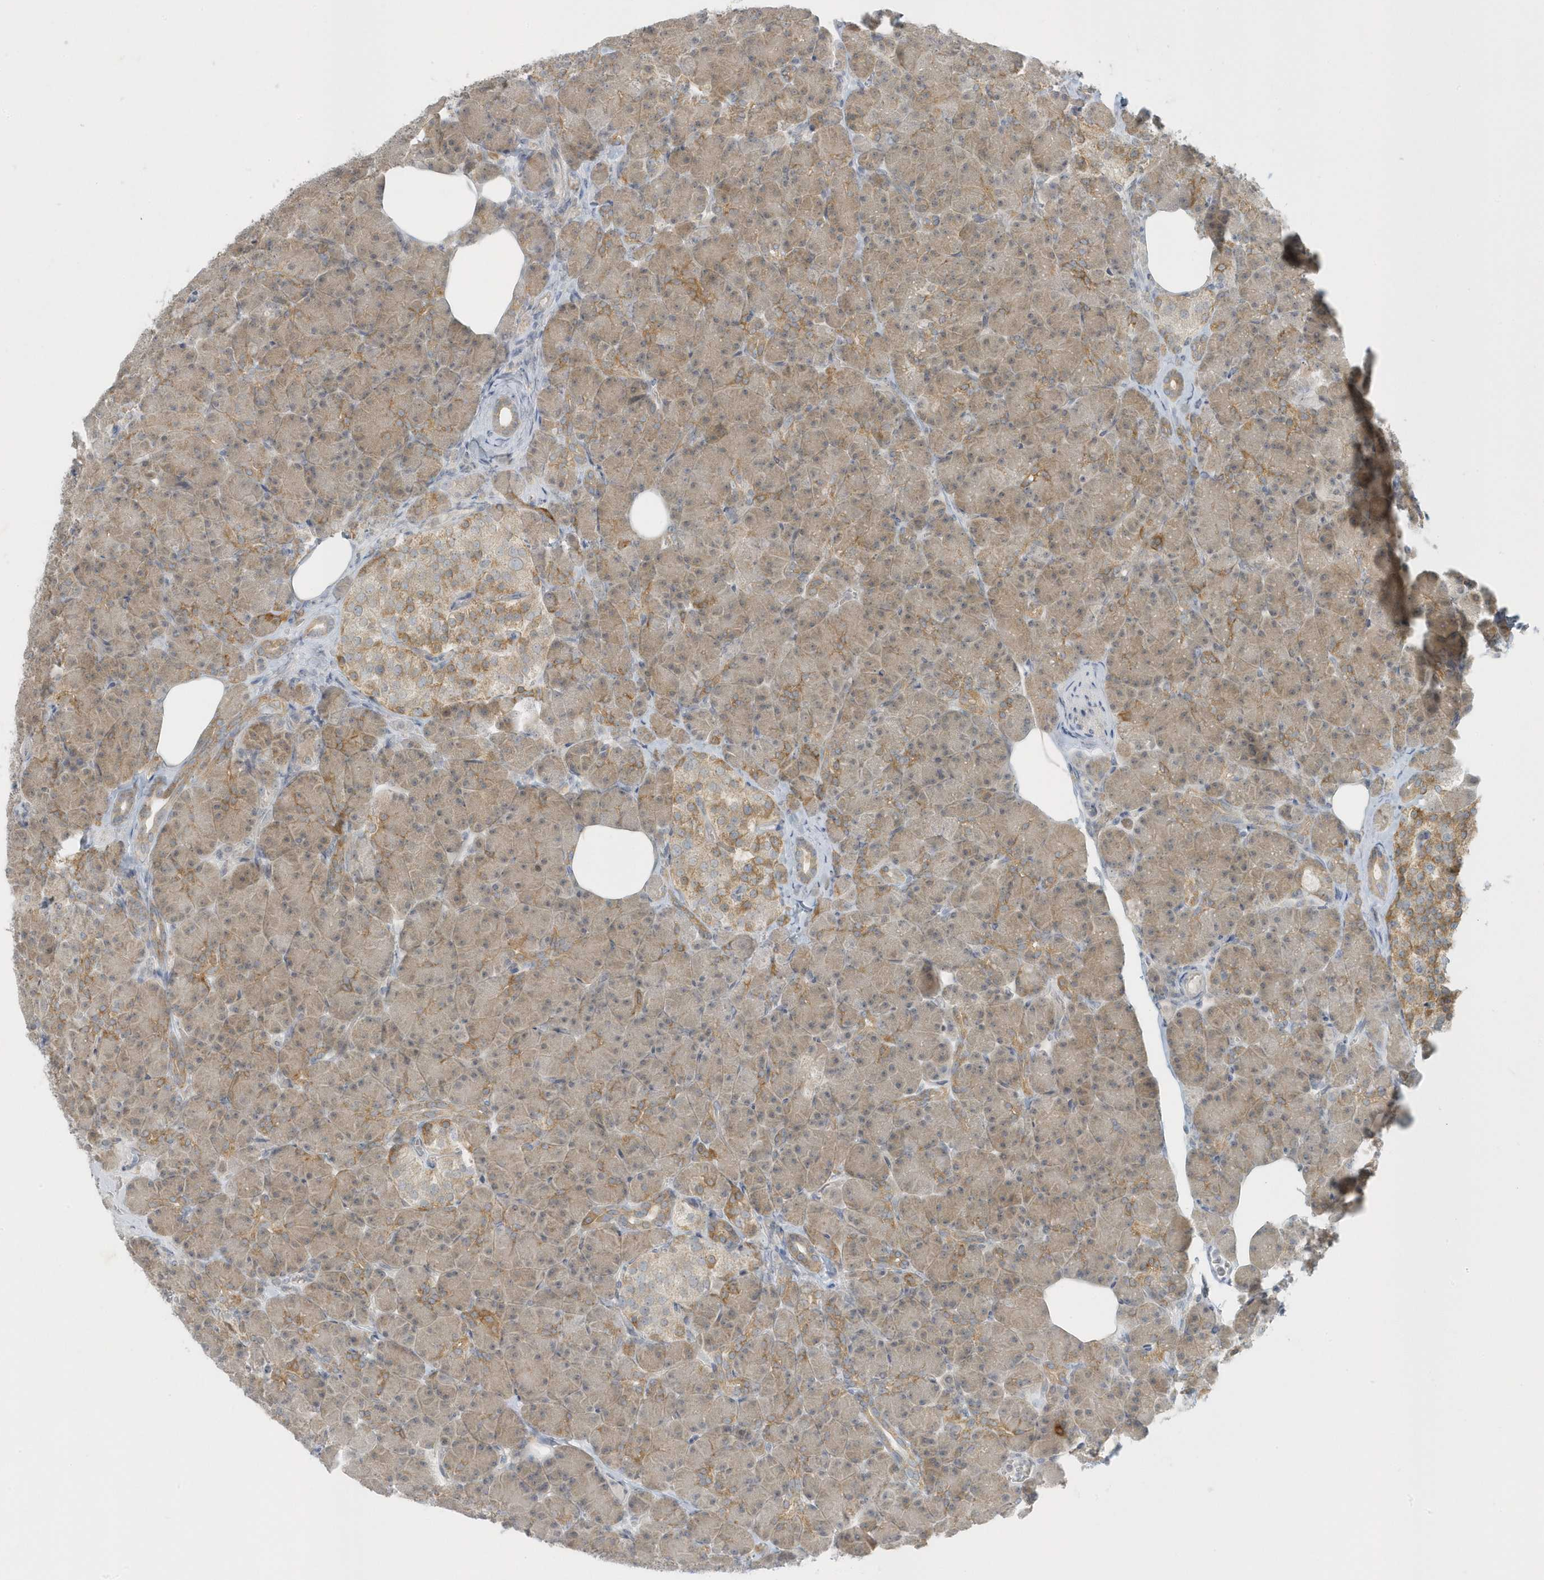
{"staining": {"intensity": "moderate", "quantity": "25%-75%", "location": "cytoplasmic/membranous"}, "tissue": "pancreas", "cell_type": "Exocrine glandular cells", "image_type": "normal", "snomed": [{"axis": "morphology", "description": "Normal tissue, NOS"}, {"axis": "topography", "description": "Pancreas"}], "caption": "This photomicrograph displays immunohistochemistry staining of normal human pancreas, with medium moderate cytoplasmic/membranous expression in approximately 25%-75% of exocrine glandular cells.", "gene": "SCN3A", "patient": {"sex": "female", "age": 43}}